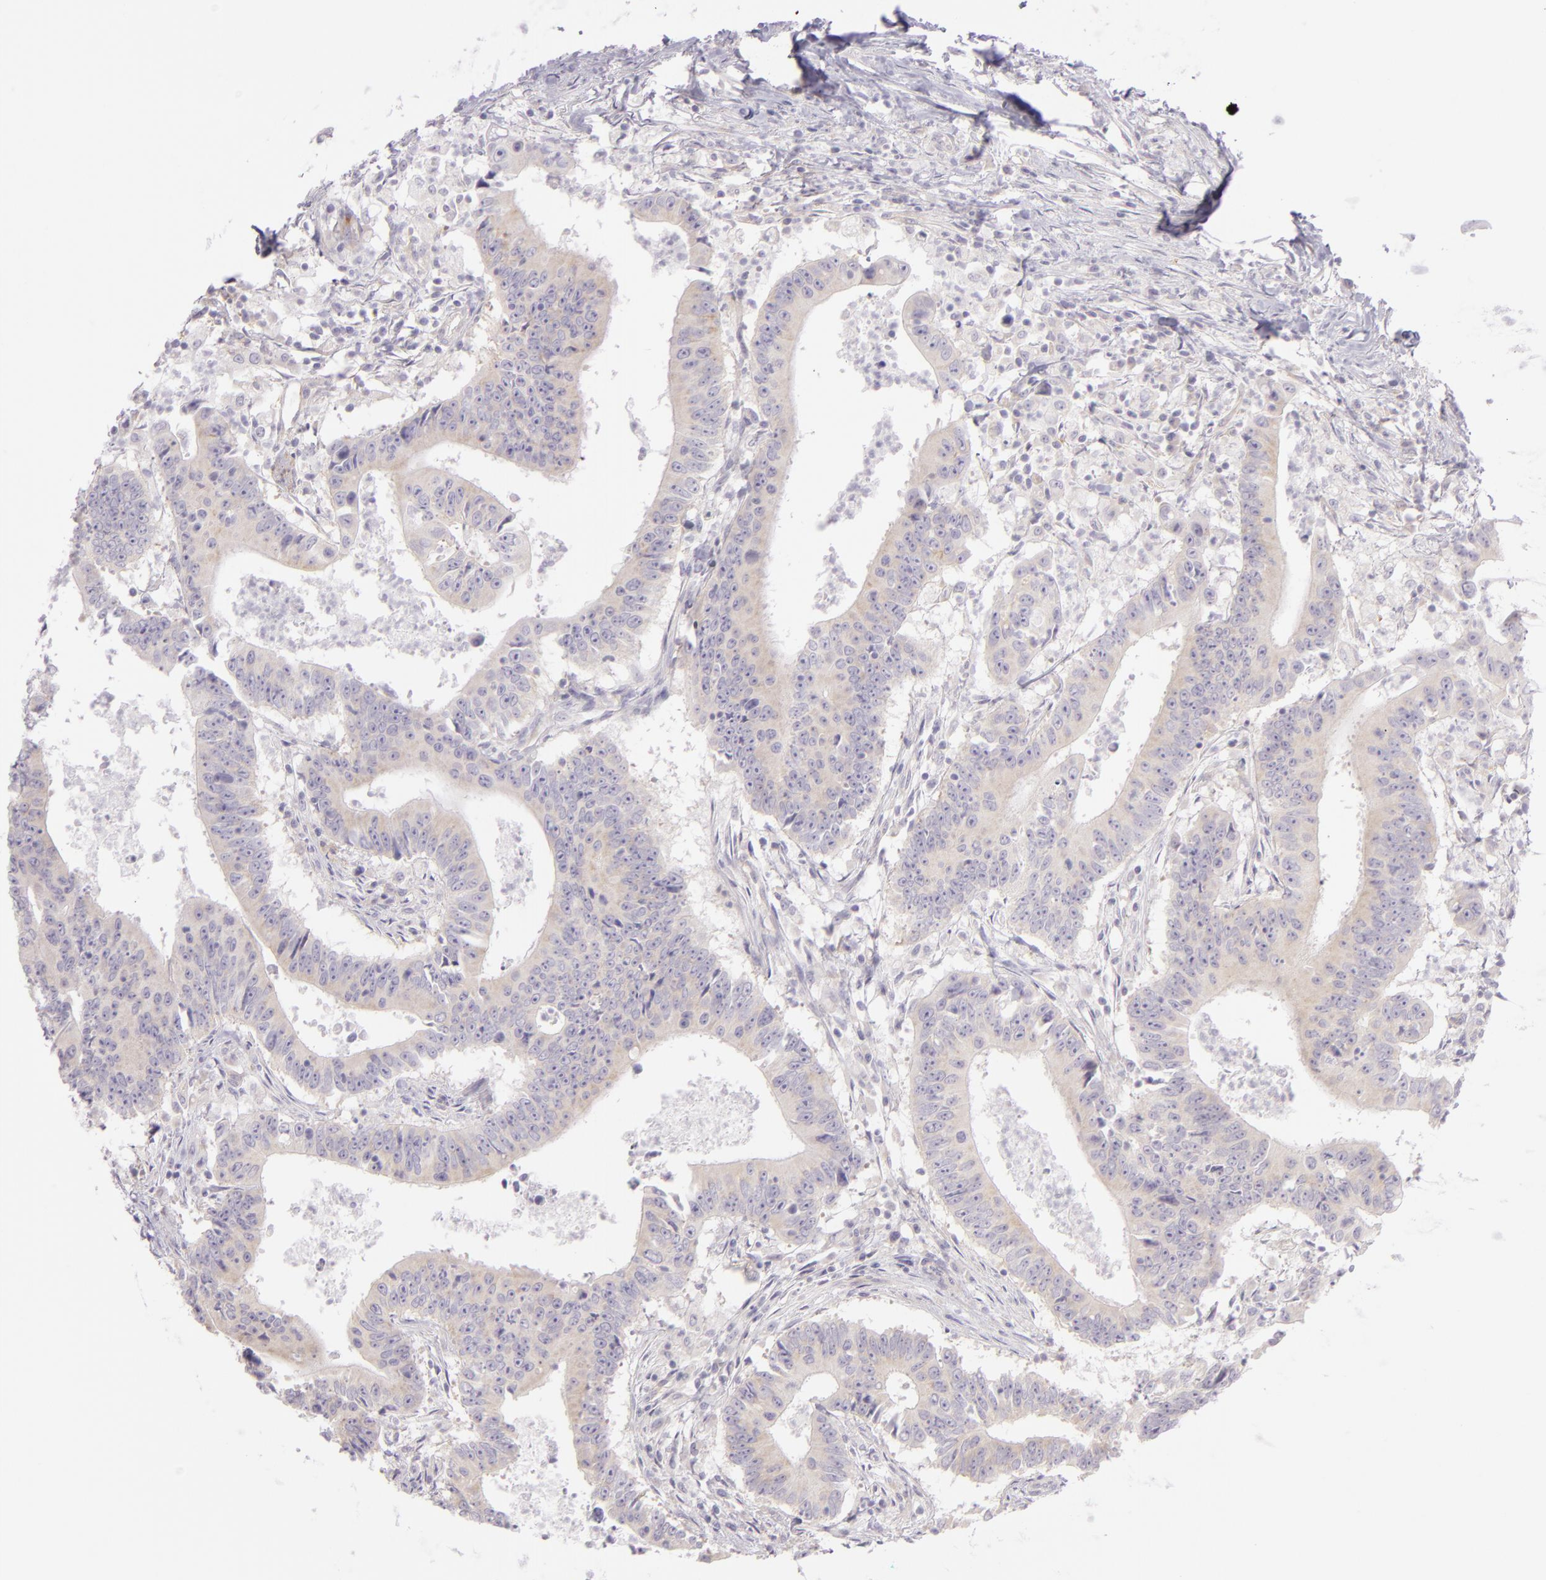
{"staining": {"intensity": "weak", "quantity": ">75%", "location": "cytoplasmic/membranous"}, "tissue": "colorectal cancer", "cell_type": "Tumor cells", "image_type": "cancer", "snomed": [{"axis": "morphology", "description": "Adenocarcinoma, NOS"}, {"axis": "topography", "description": "Colon"}], "caption": "A brown stain shows weak cytoplasmic/membranous staining of a protein in colorectal adenocarcinoma tumor cells.", "gene": "ZC3H7B", "patient": {"sex": "male", "age": 55}}